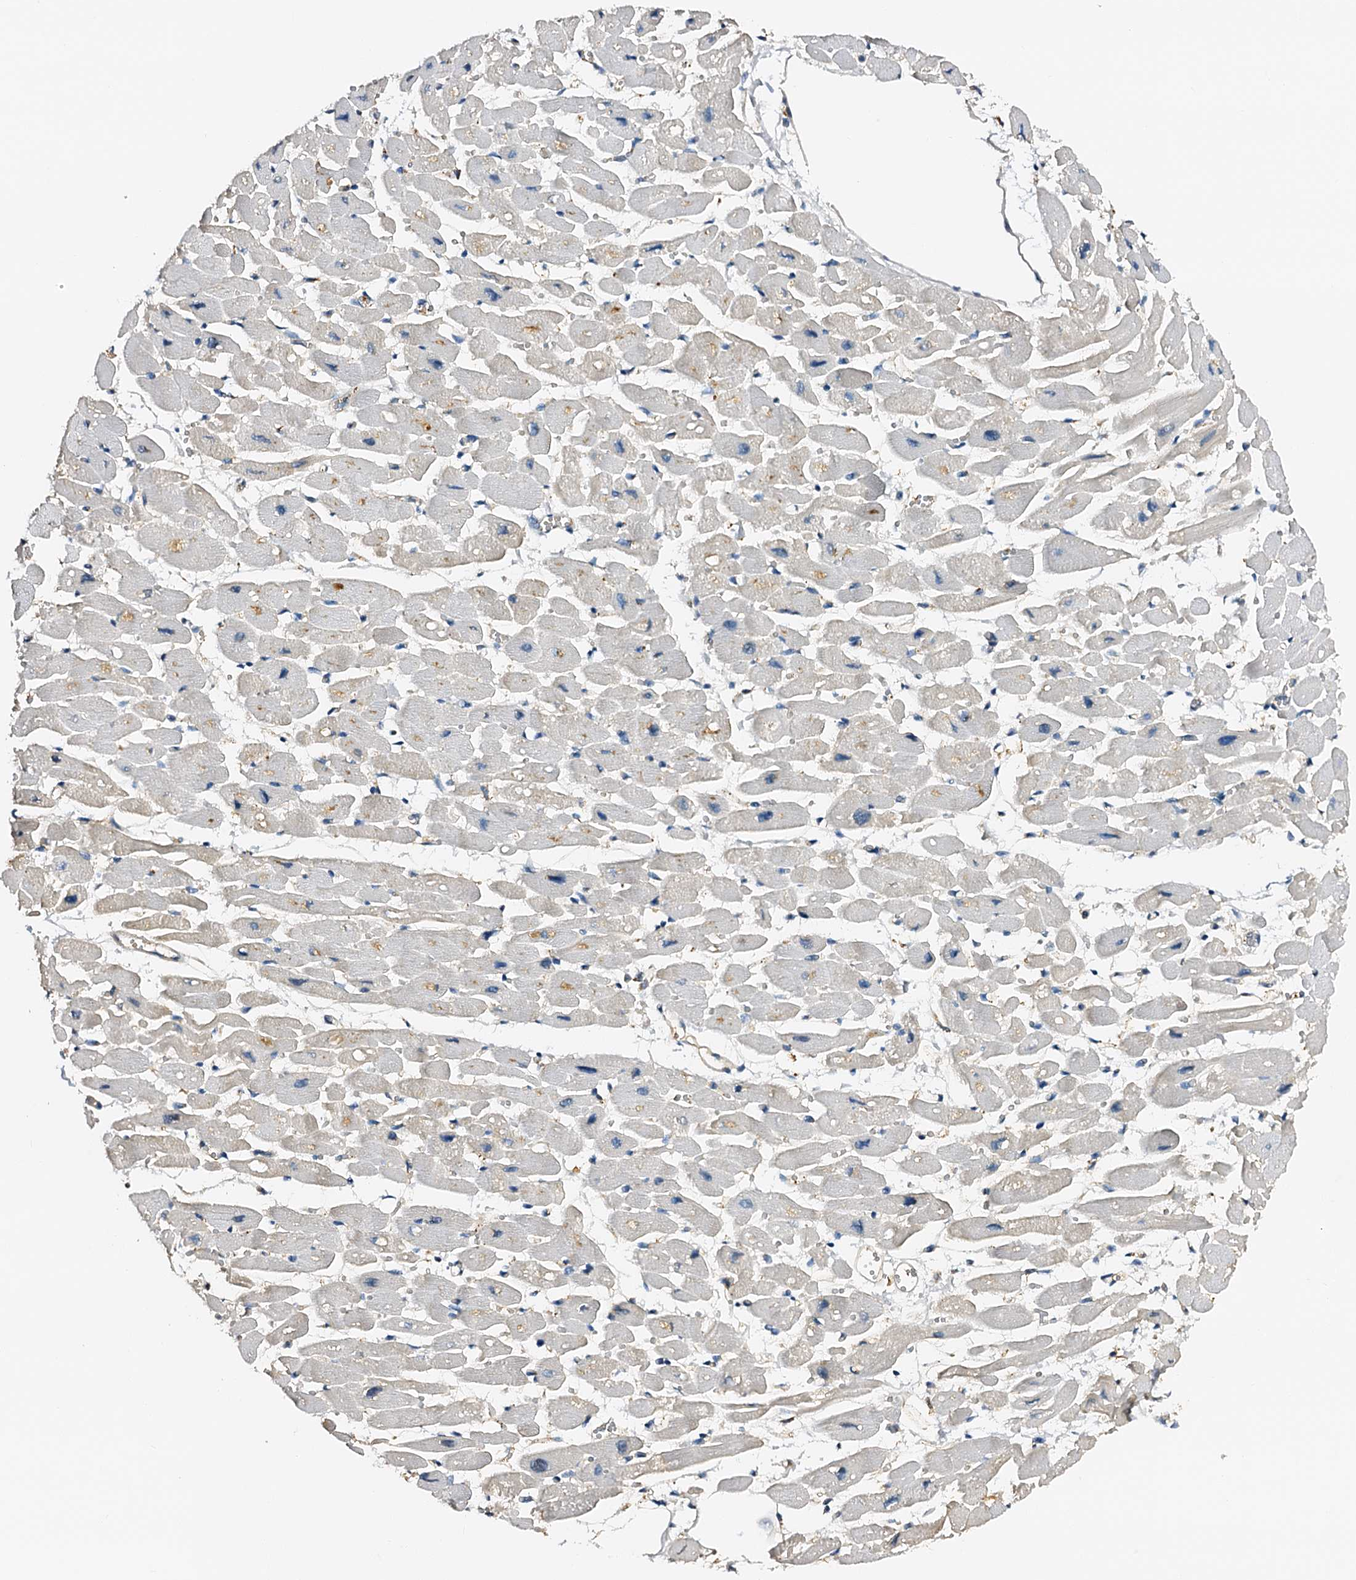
{"staining": {"intensity": "negative", "quantity": "none", "location": "none"}, "tissue": "heart muscle", "cell_type": "Cardiomyocytes", "image_type": "normal", "snomed": [{"axis": "morphology", "description": "Normal tissue, NOS"}, {"axis": "topography", "description": "Heart"}], "caption": "The immunohistochemistry (IHC) photomicrograph has no significant expression in cardiomyocytes of heart muscle.", "gene": "CSKMT", "patient": {"sex": "female", "age": 54}}